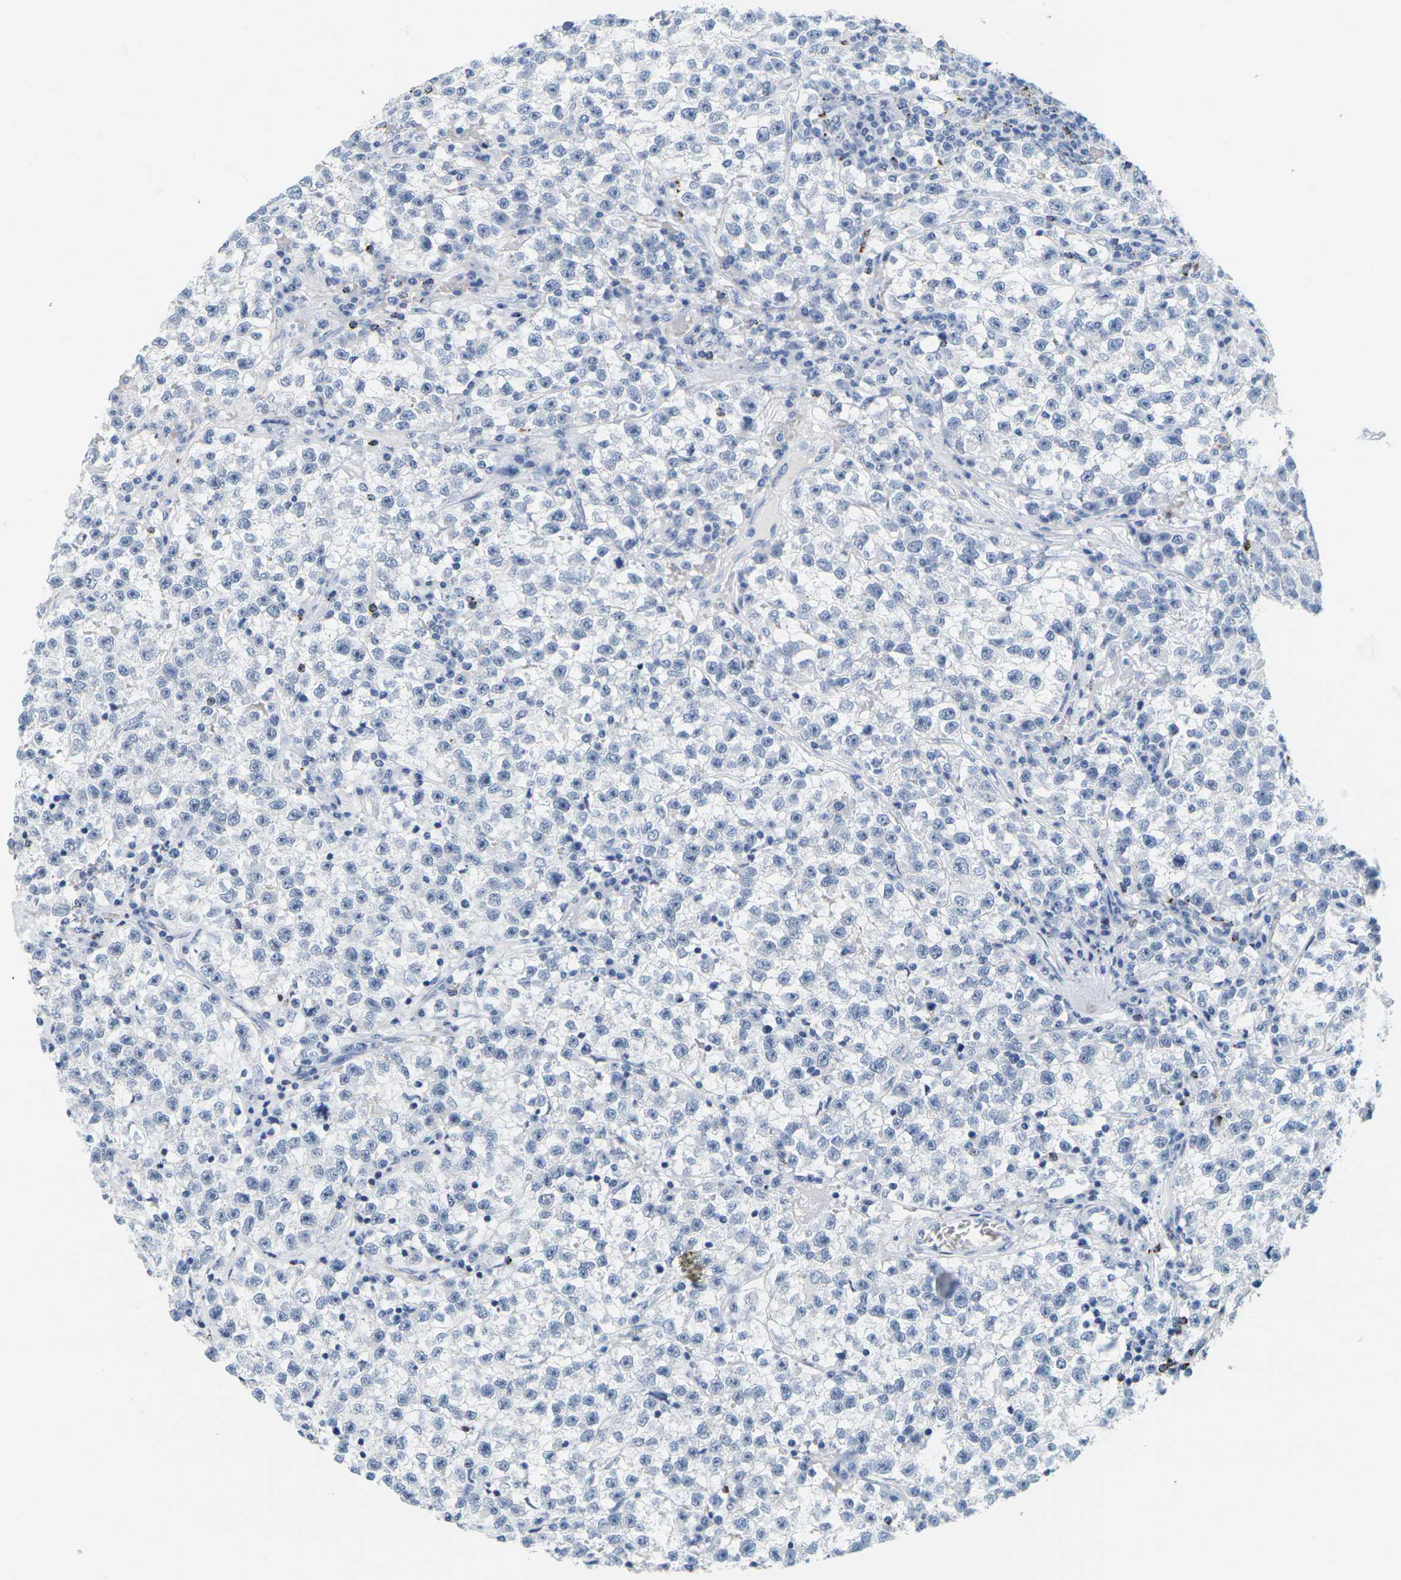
{"staining": {"intensity": "negative", "quantity": "none", "location": "none"}, "tissue": "testis cancer", "cell_type": "Tumor cells", "image_type": "cancer", "snomed": [{"axis": "morphology", "description": "Seminoma, NOS"}, {"axis": "topography", "description": "Testis"}], "caption": "A micrograph of human testis cancer is negative for staining in tumor cells.", "gene": "HLA-DOB", "patient": {"sex": "male", "age": 22}}